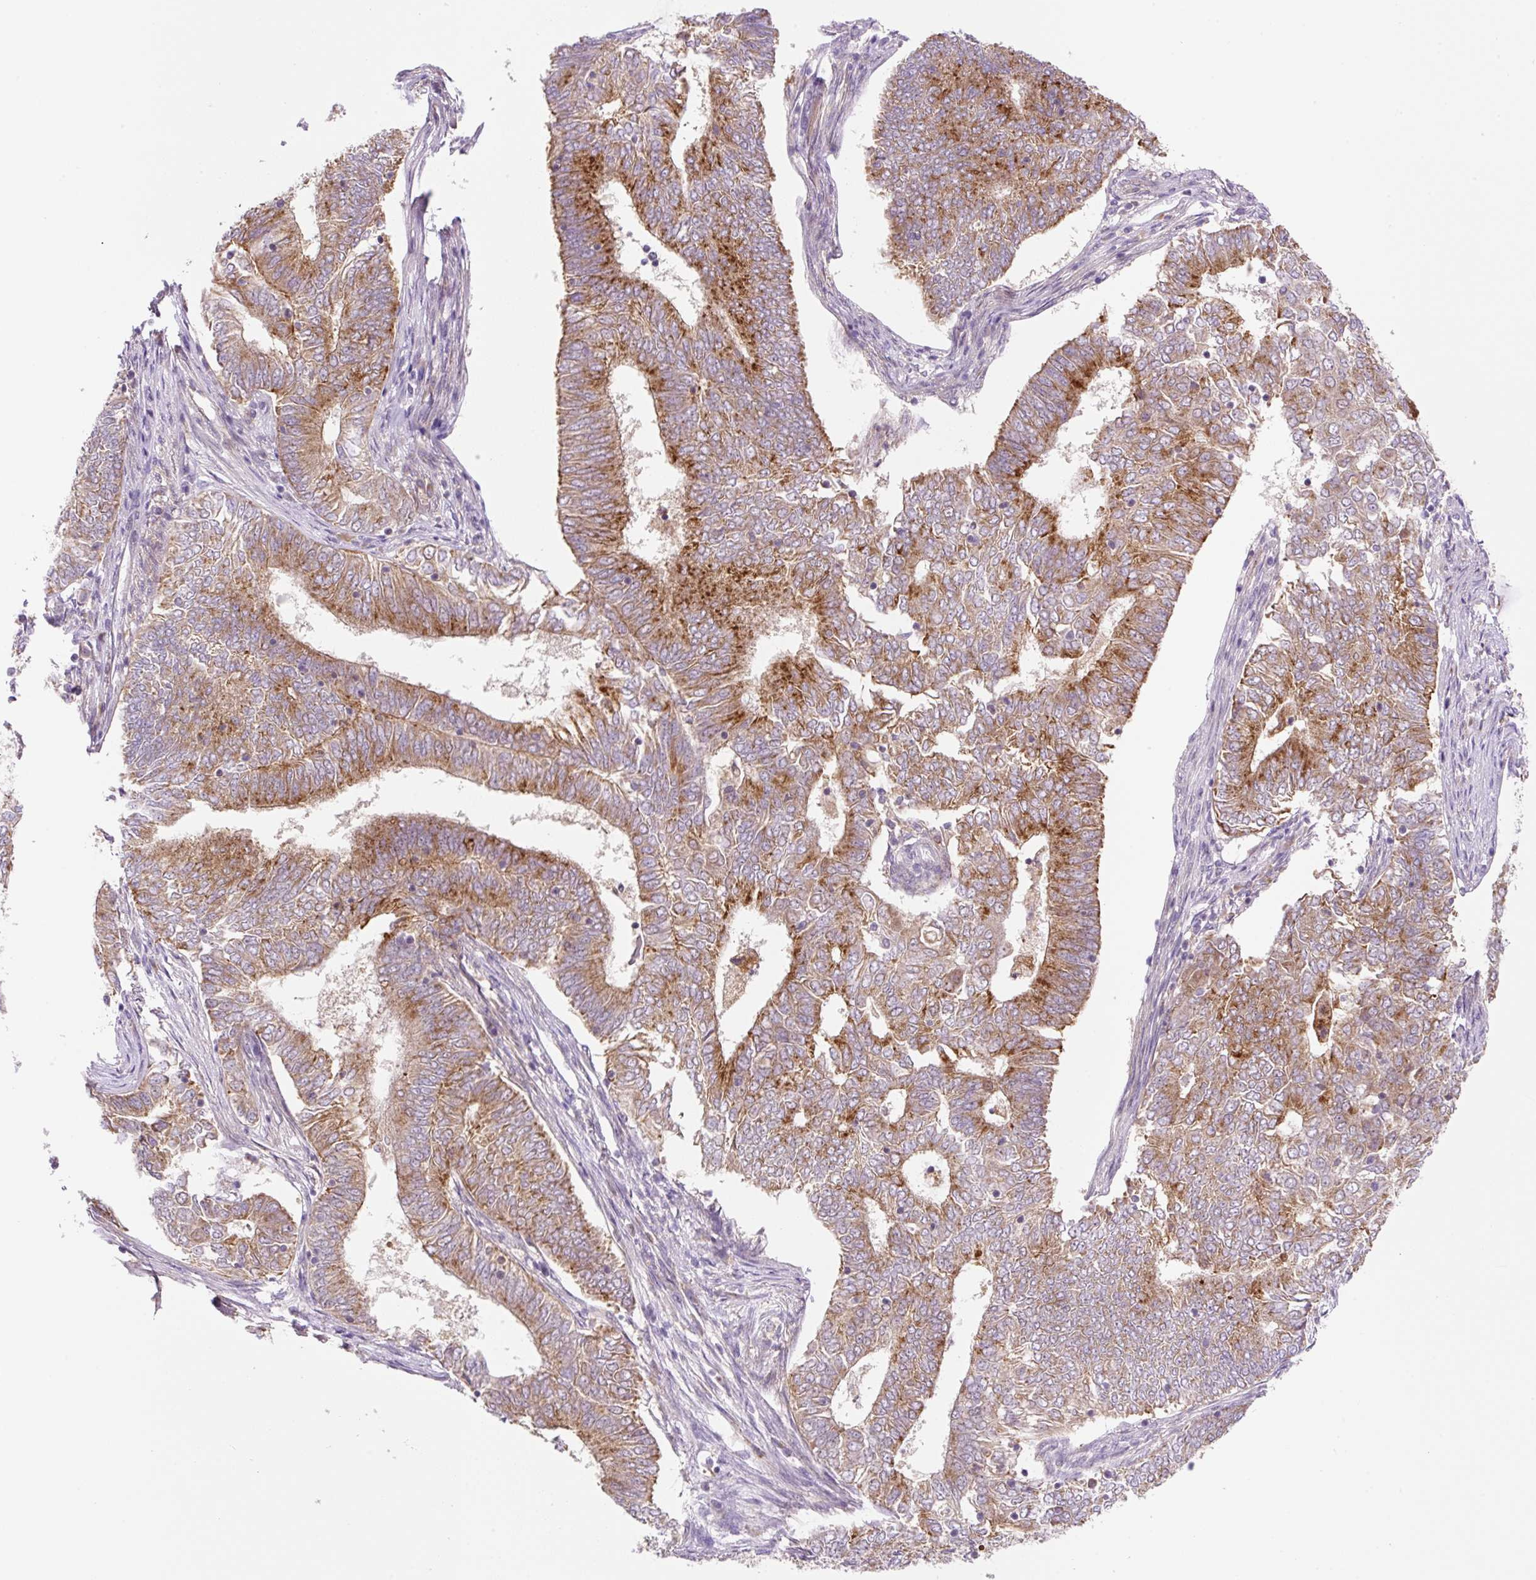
{"staining": {"intensity": "strong", "quantity": "25%-75%", "location": "cytoplasmic/membranous"}, "tissue": "endometrial cancer", "cell_type": "Tumor cells", "image_type": "cancer", "snomed": [{"axis": "morphology", "description": "Adenocarcinoma, NOS"}, {"axis": "topography", "description": "Endometrium"}], "caption": "Immunohistochemical staining of human endometrial cancer reveals high levels of strong cytoplasmic/membranous protein staining in about 25%-75% of tumor cells.", "gene": "CEBPZOS", "patient": {"sex": "female", "age": 62}}